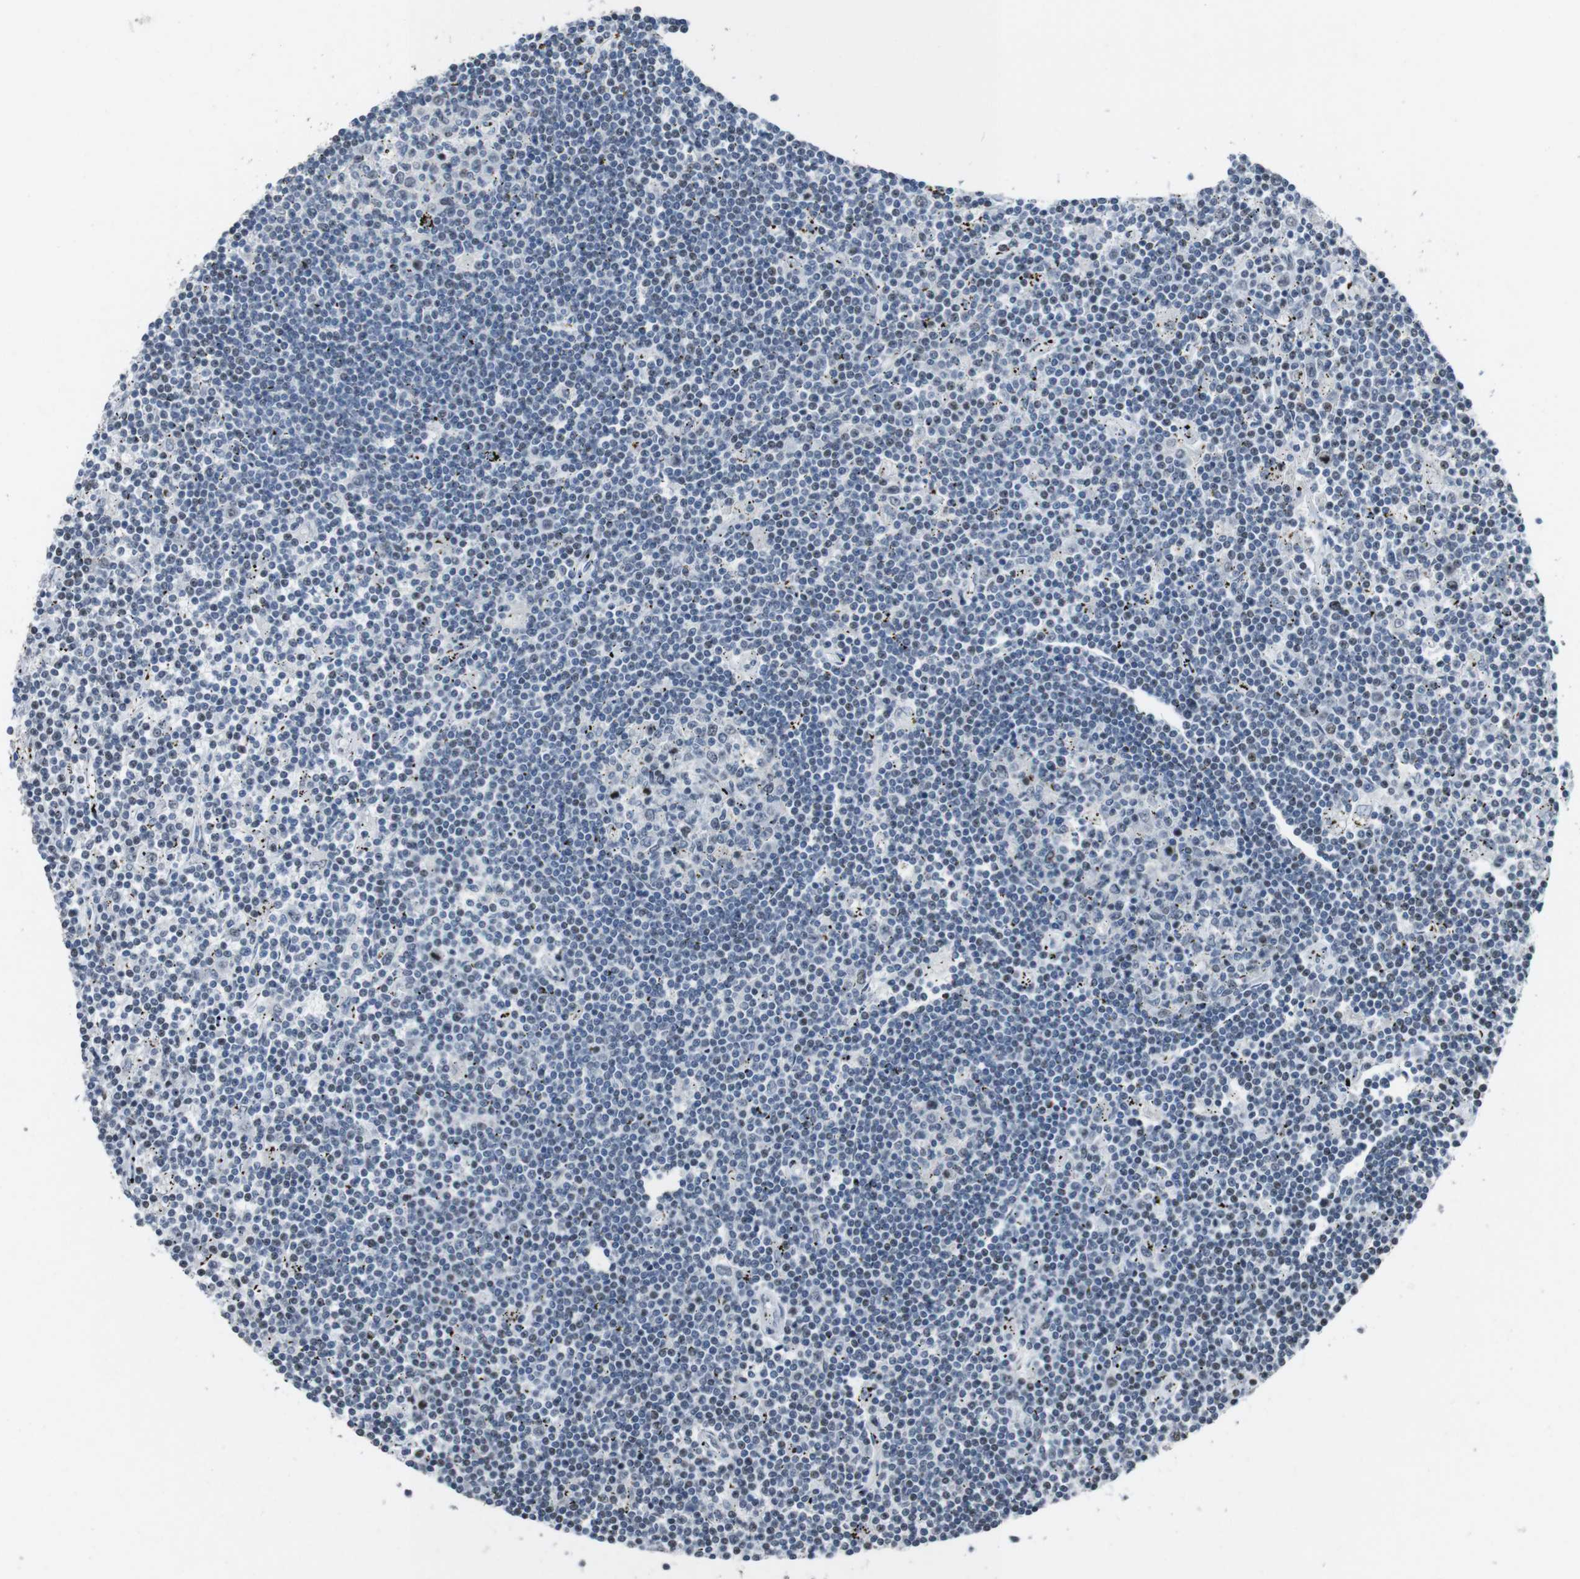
{"staining": {"intensity": "negative", "quantity": "none", "location": "none"}, "tissue": "lymphoma", "cell_type": "Tumor cells", "image_type": "cancer", "snomed": [{"axis": "morphology", "description": "Malignant lymphoma, non-Hodgkin's type, Low grade"}, {"axis": "topography", "description": "Spleen"}], "caption": "DAB immunohistochemical staining of human malignant lymphoma, non-Hodgkin's type (low-grade) reveals no significant staining in tumor cells.", "gene": "CSNK2B", "patient": {"sex": "male", "age": 76}}